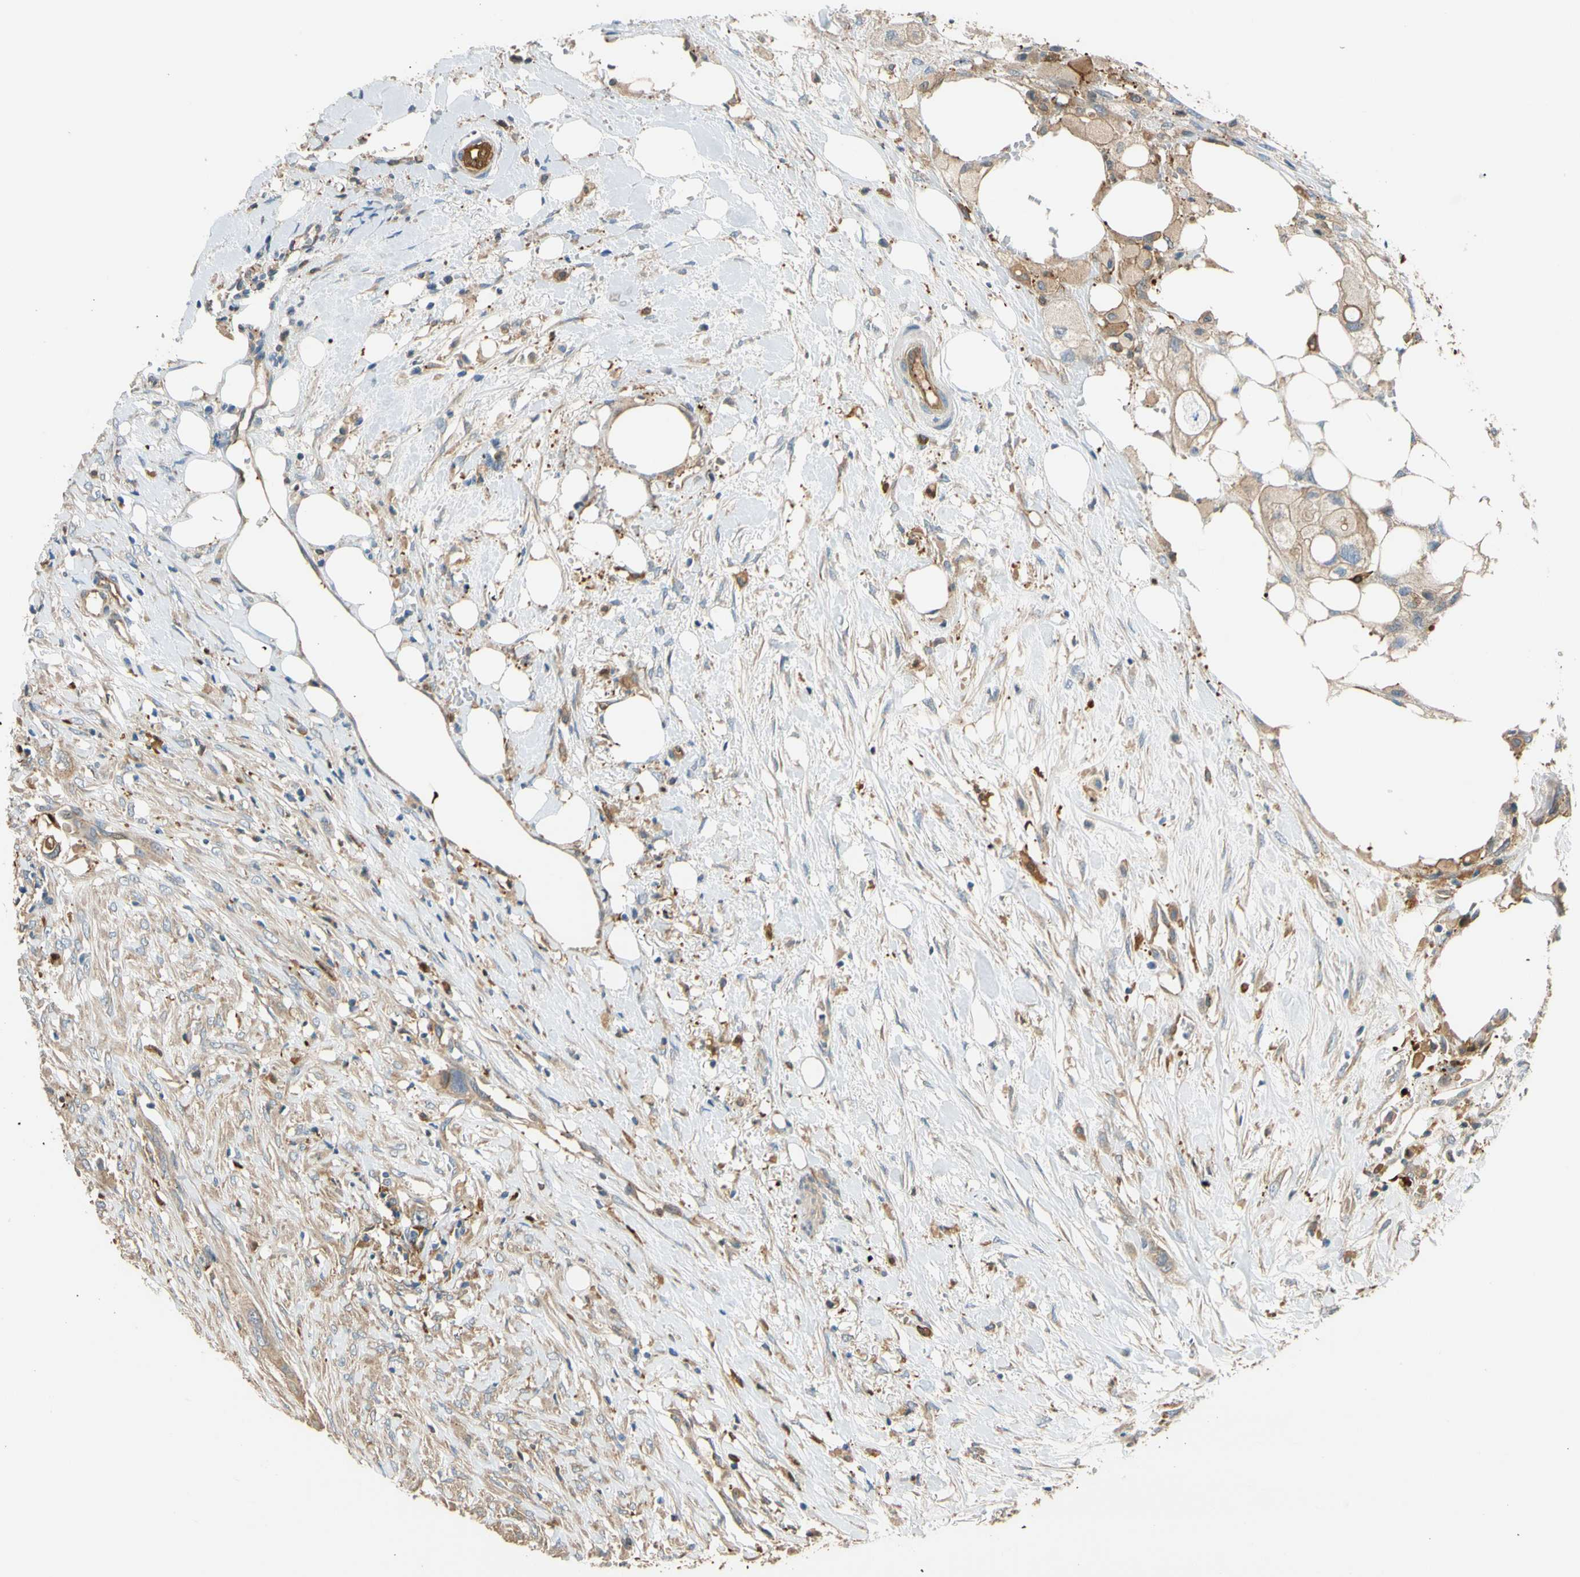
{"staining": {"intensity": "moderate", "quantity": ">75%", "location": "cytoplasmic/membranous"}, "tissue": "colorectal cancer", "cell_type": "Tumor cells", "image_type": "cancer", "snomed": [{"axis": "morphology", "description": "Adenocarcinoma, NOS"}, {"axis": "topography", "description": "Colon"}], "caption": "Moderate cytoplasmic/membranous positivity is seen in about >75% of tumor cells in colorectal cancer.", "gene": "PARP14", "patient": {"sex": "female", "age": 57}}